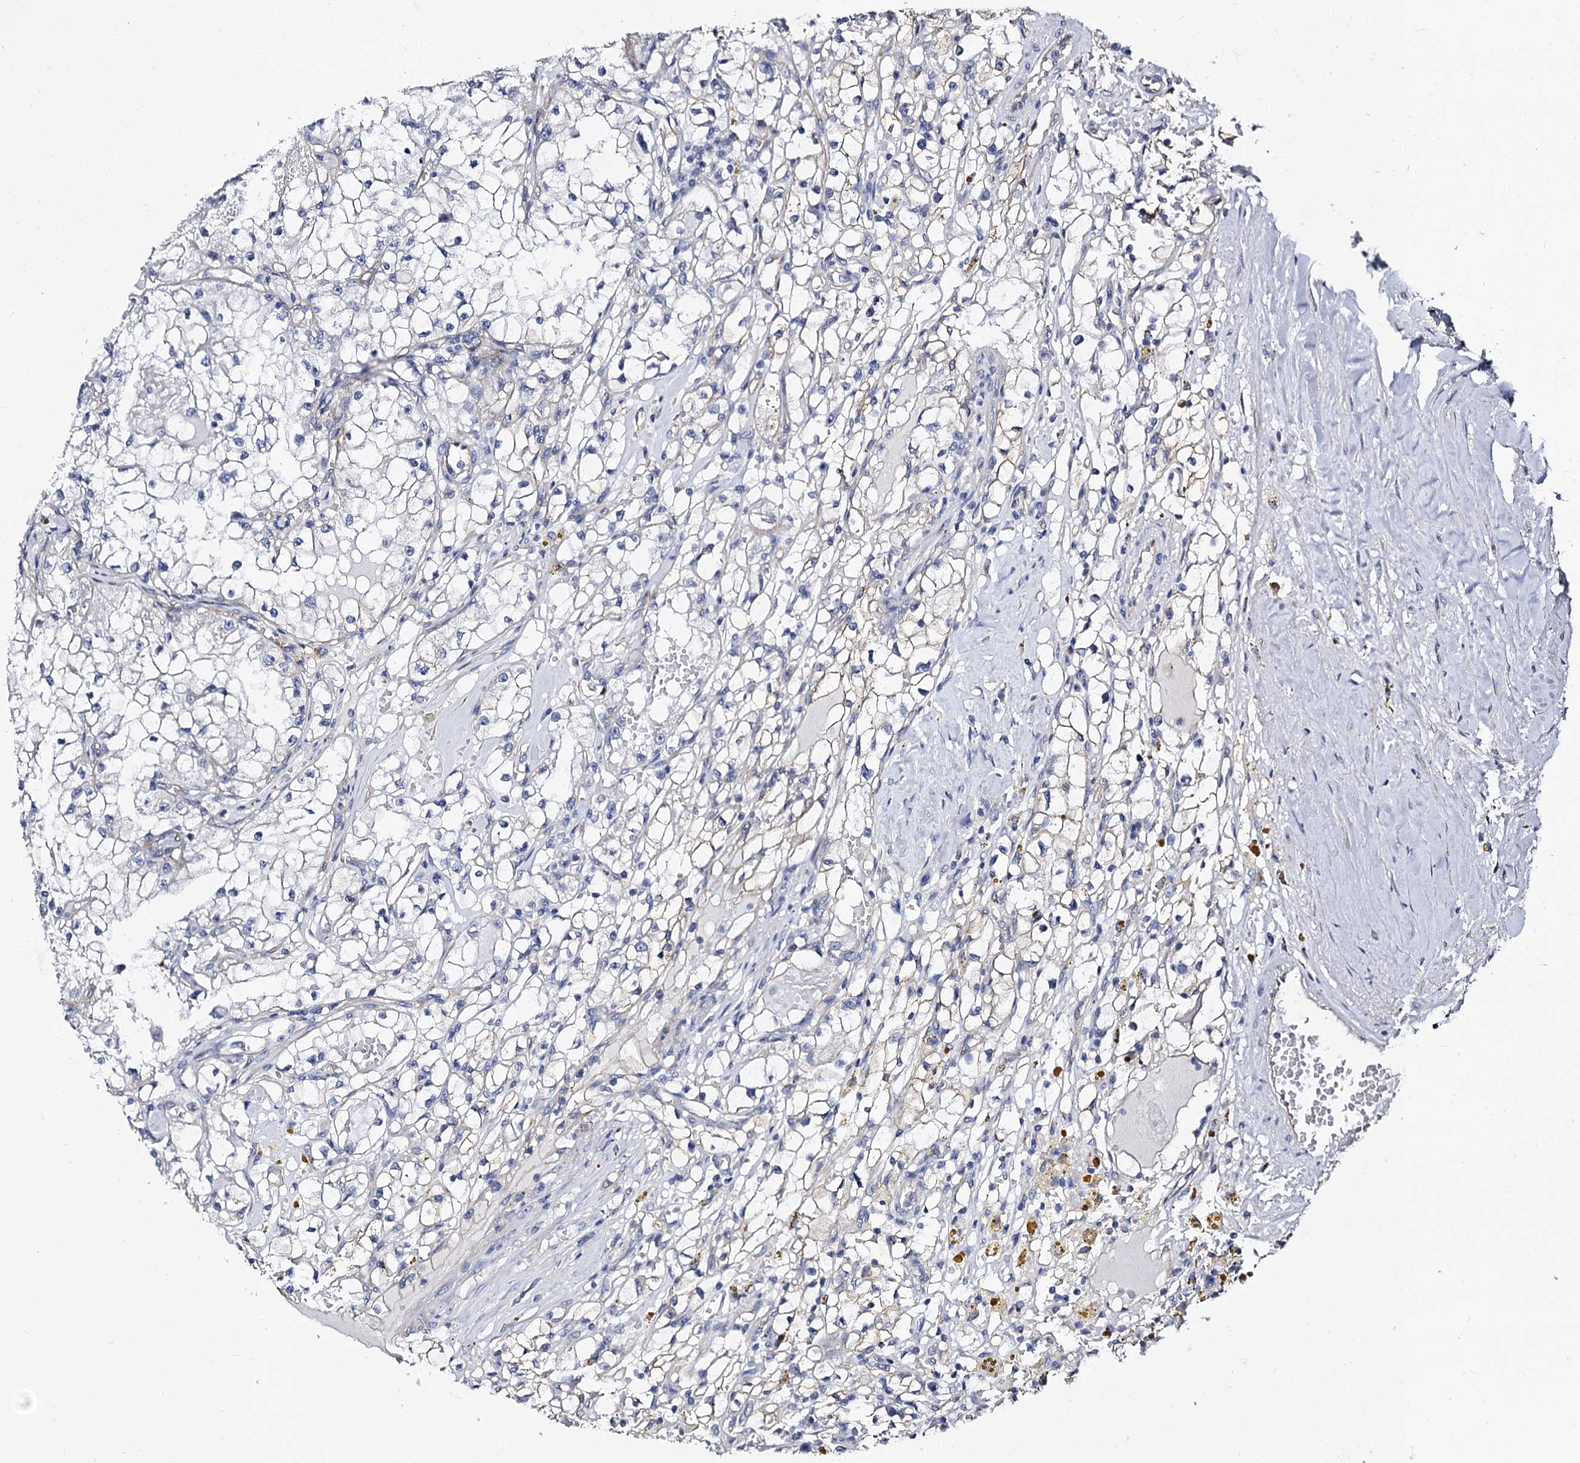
{"staining": {"intensity": "negative", "quantity": "none", "location": "none"}, "tissue": "renal cancer", "cell_type": "Tumor cells", "image_type": "cancer", "snomed": [{"axis": "morphology", "description": "Adenocarcinoma, NOS"}, {"axis": "topography", "description": "Kidney"}], "caption": "Tumor cells show no significant protein positivity in renal adenocarcinoma.", "gene": "CBFB", "patient": {"sex": "male", "age": 56}}